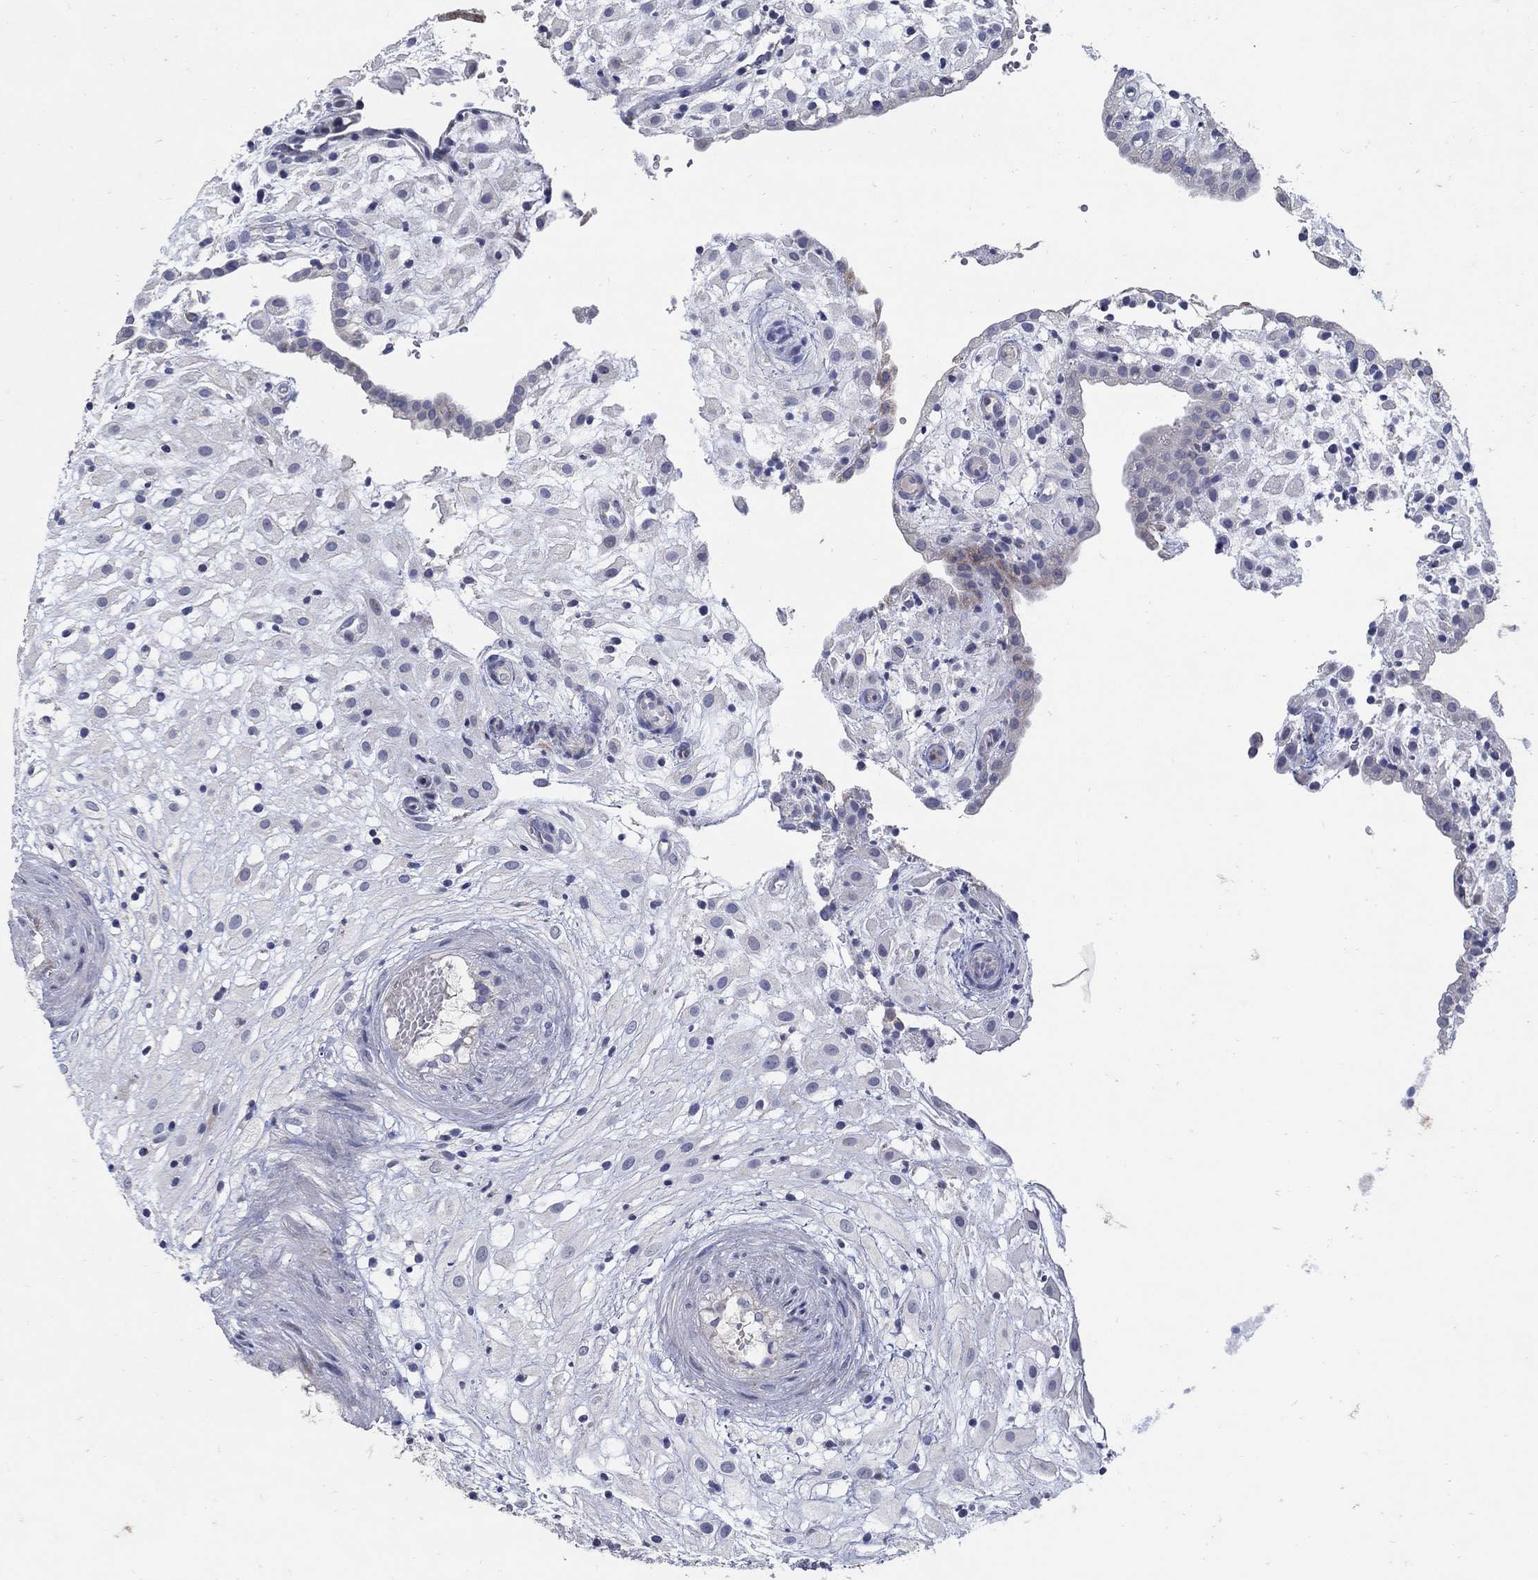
{"staining": {"intensity": "negative", "quantity": "none", "location": "none"}, "tissue": "placenta", "cell_type": "Decidual cells", "image_type": "normal", "snomed": [{"axis": "morphology", "description": "Normal tissue, NOS"}, {"axis": "topography", "description": "Placenta"}], "caption": "Decidual cells are negative for brown protein staining in unremarkable placenta. (Stains: DAB (3,3'-diaminobenzidine) immunohistochemistry with hematoxylin counter stain, Microscopy: brightfield microscopy at high magnification).", "gene": "HMX2", "patient": {"sex": "female", "age": 24}}